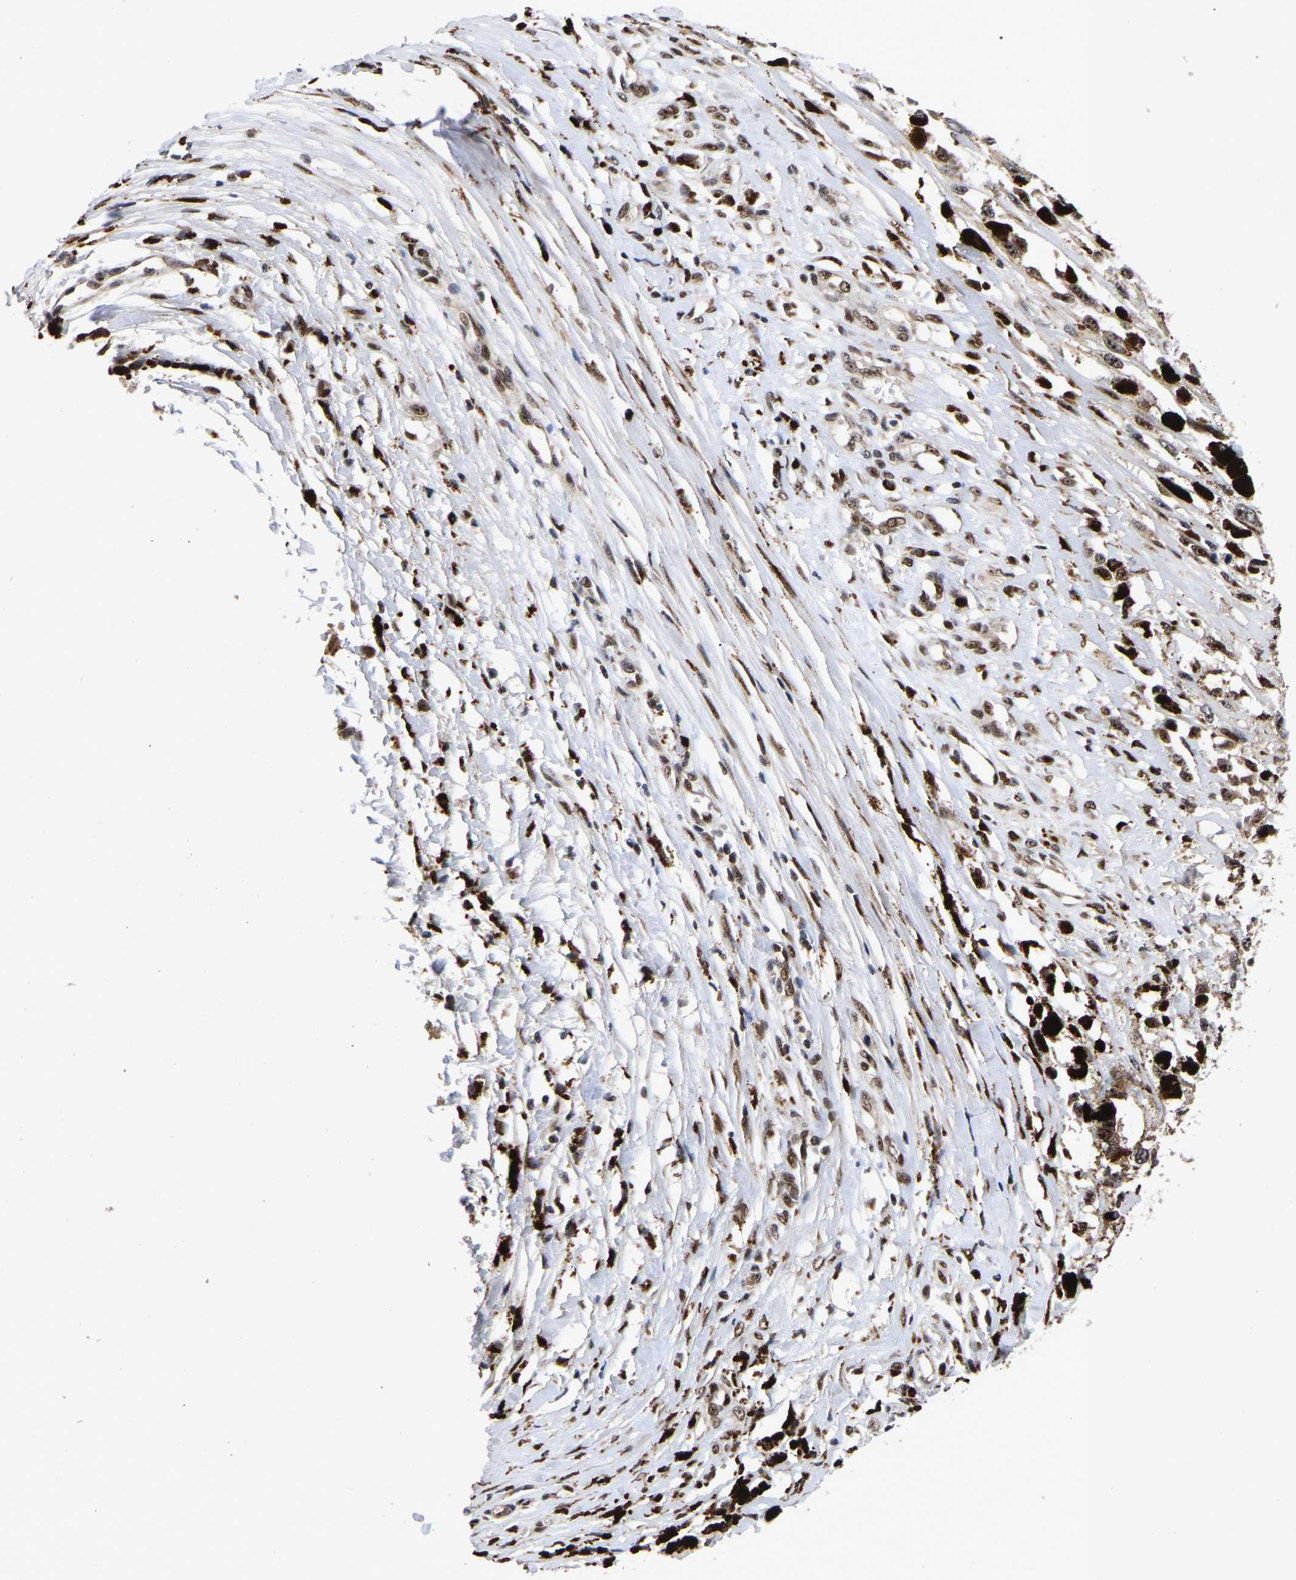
{"staining": {"intensity": "moderate", "quantity": ">75%", "location": "nuclear"}, "tissue": "melanoma", "cell_type": "Tumor cells", "image_type": "cancer", "snomed": [{"axis": "morphology", "description": "Malignant melanoma, Metastatic site"}, {"axis": "topography", "description": "Lymph node"}], "caption": "DAB immunohistochemical staining of human melanoma displays moderate nuclear protein positivity in approximately >75% of tumor cells. (brown staining indicates protein expression, while blue staining denotes nuclei).", "gene": "JUNB", "patient": {"sex": "male", "age": 59}}